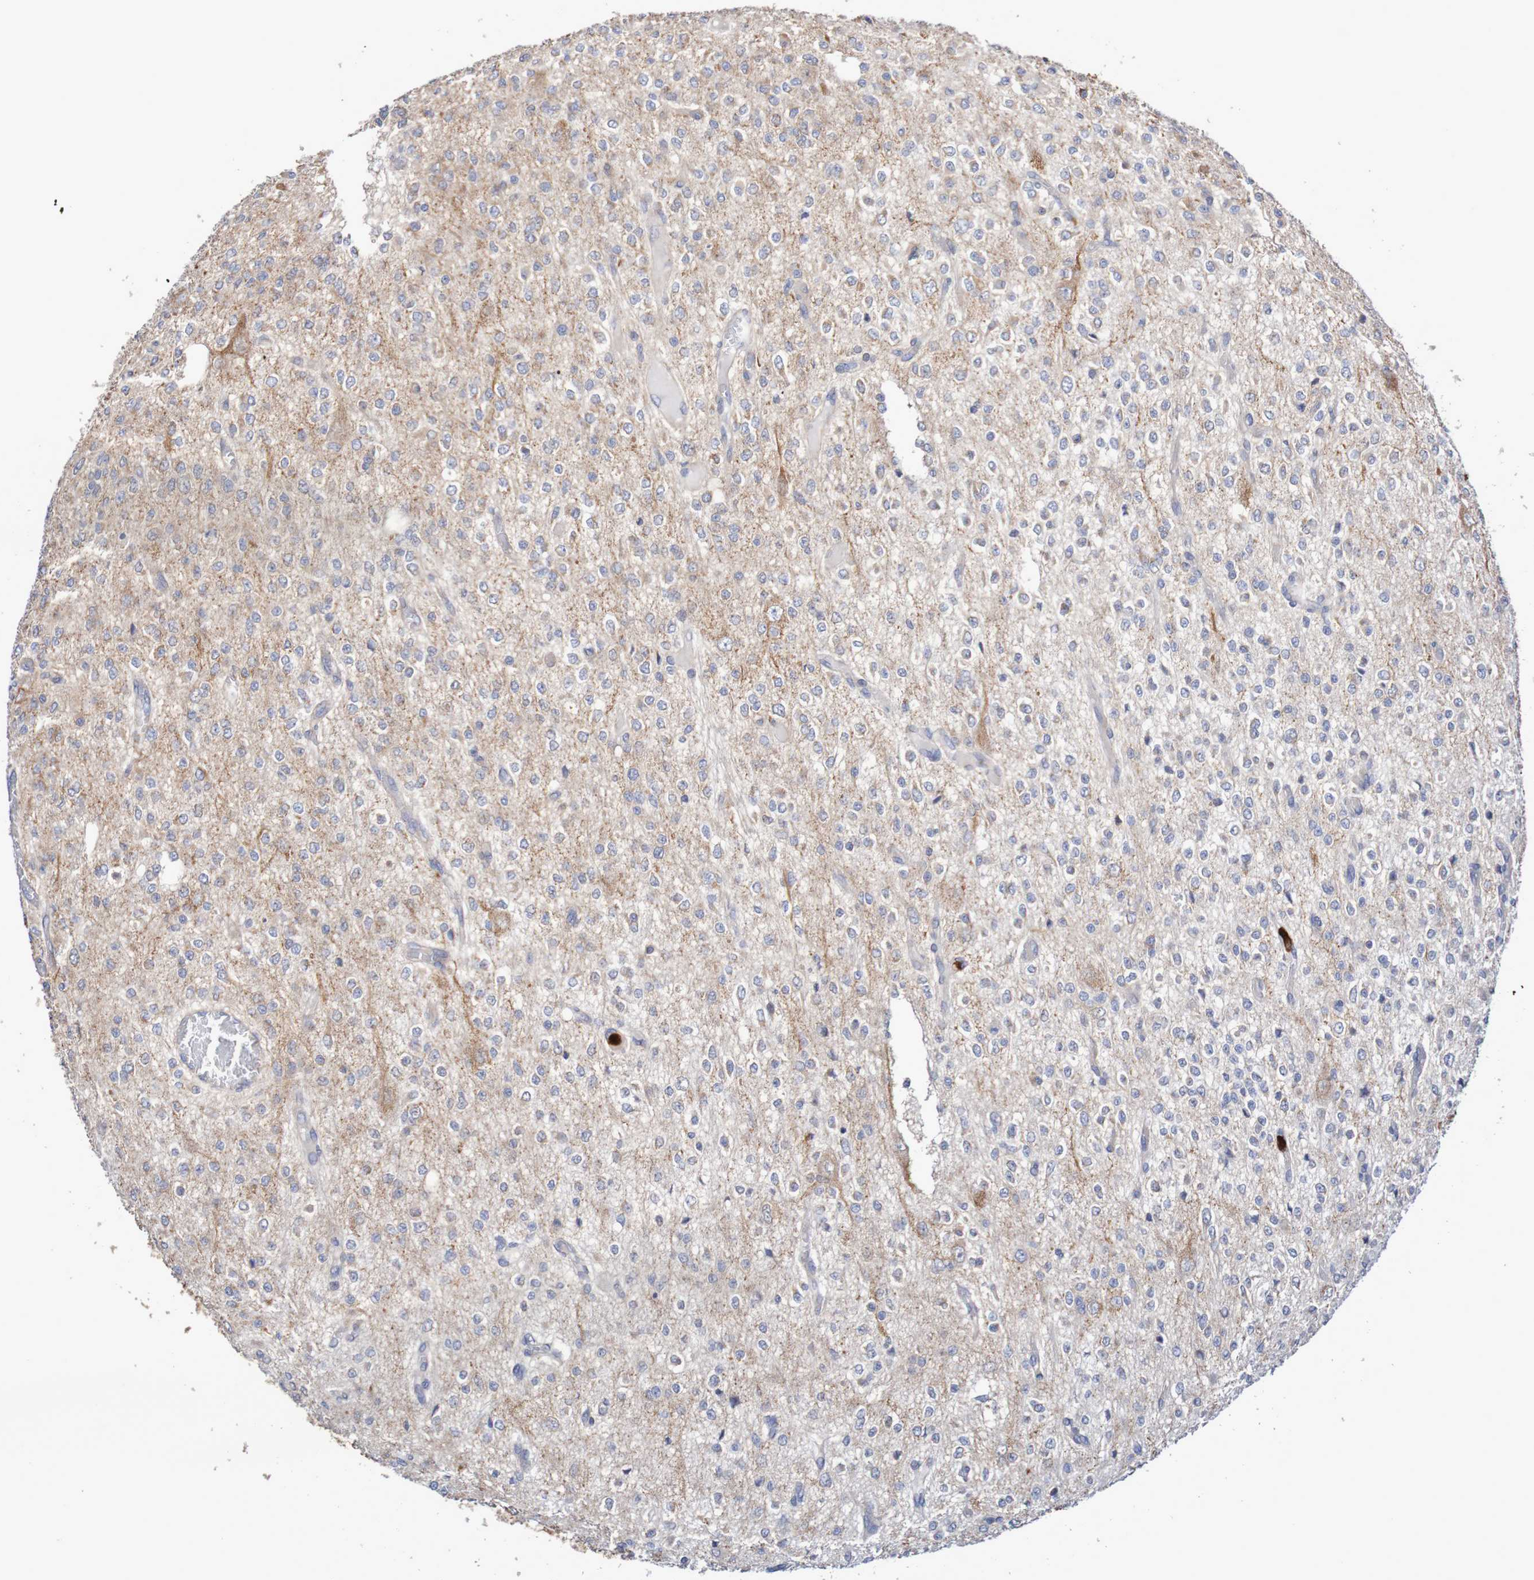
{"staining": {"intensity": "negative", "quantity": "none", "location": "none"}, "tissue": "glioma", "cell_type": "Tumor cells", "image_type": "cancer", "snomed": [{"axis": "morphology", "description": "Glioma, malignant, Low grade"}, {"axis": "topography", "description": "Brain"}], "caption": "Malignant glioma (low-grade) stained for a protein using IHC demonstrates no expression tumor cells.", "gene": "PARP4", "patient": {"sex": "male", "age": 38}}